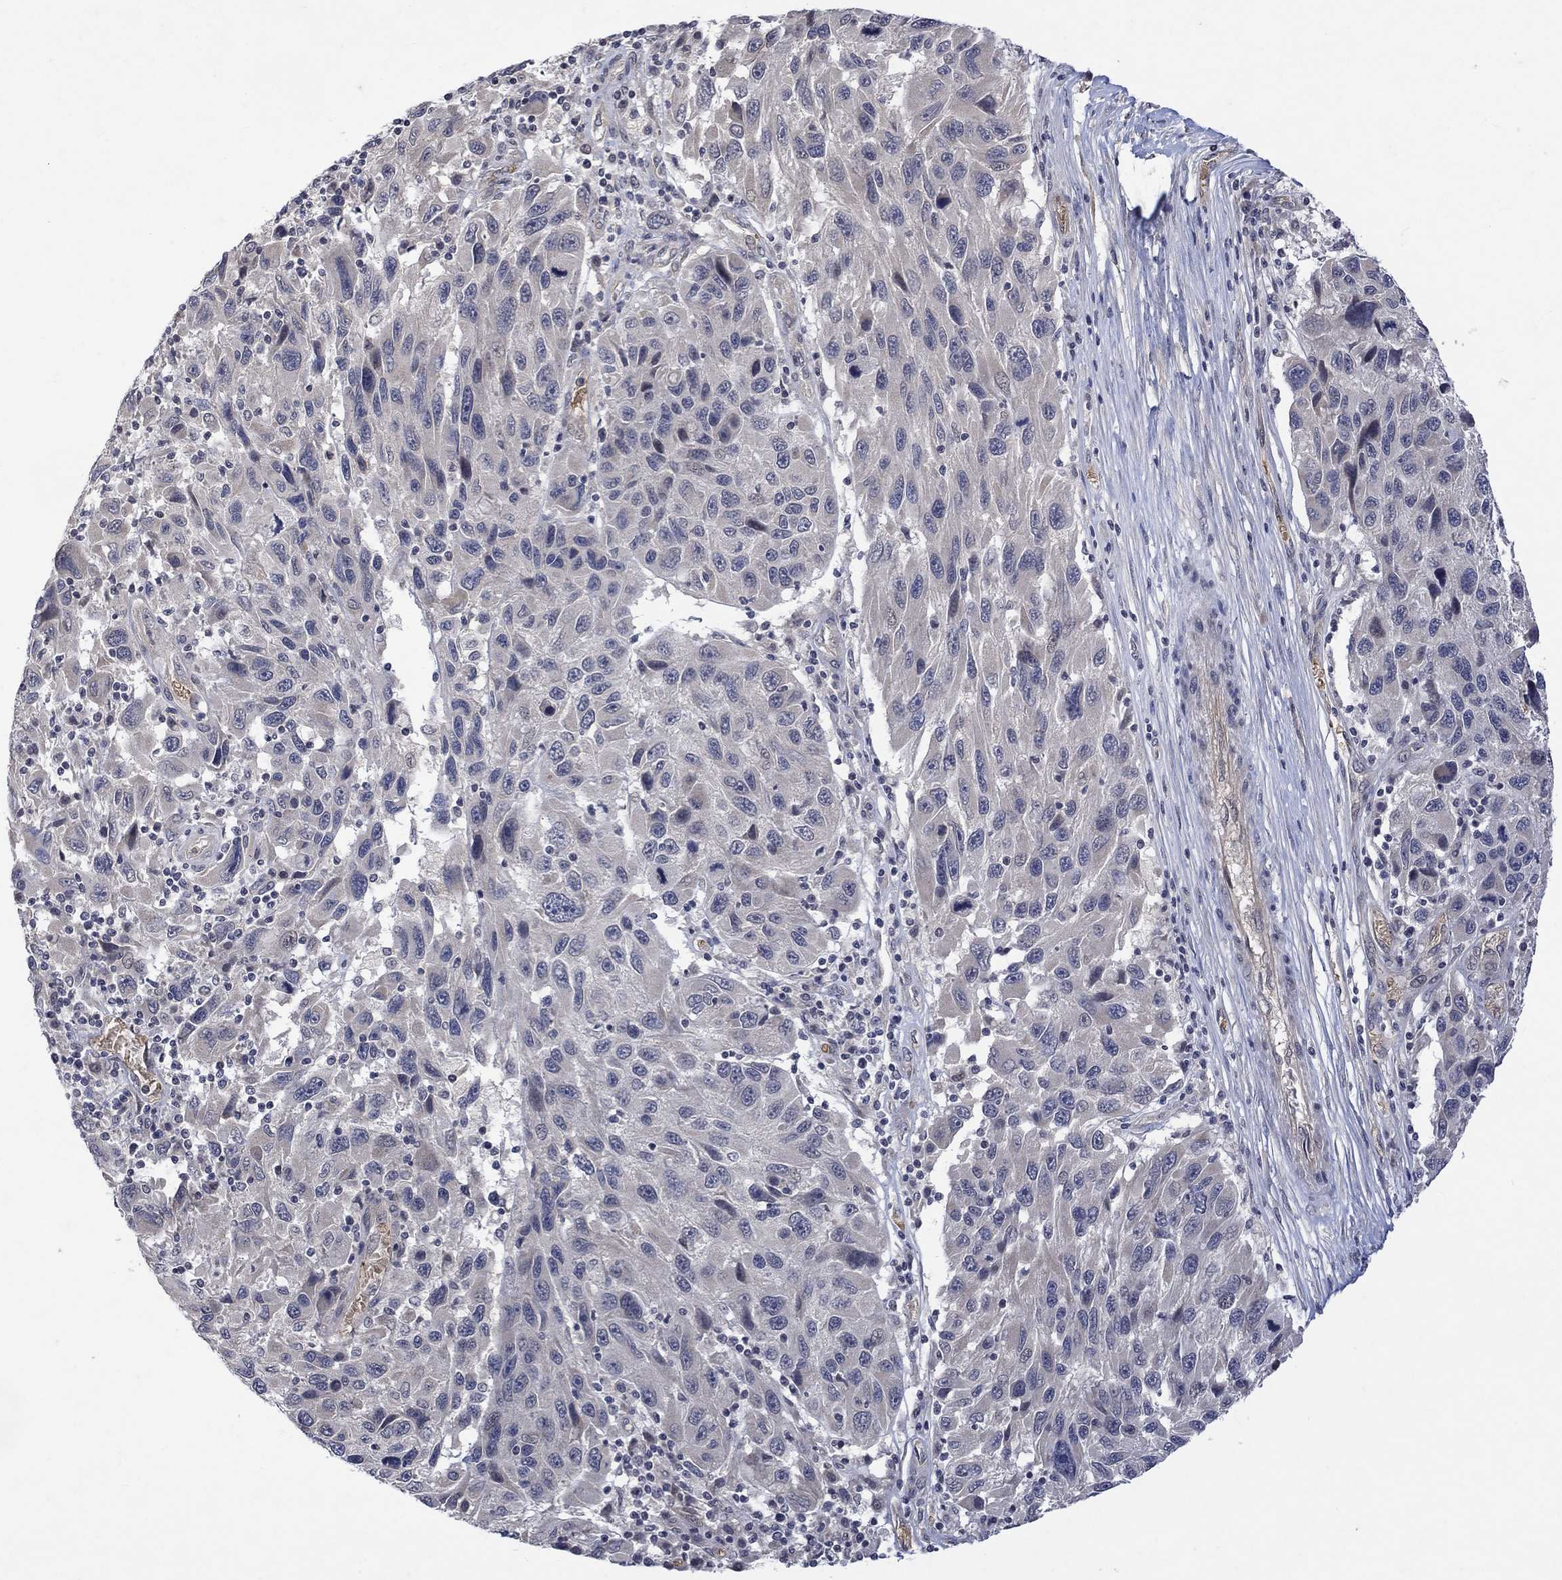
{"staining": {"intensity": "negative", "quantity": "none", "location": "none"}, "tissue": "melanoma", "cell_type": "Tumor cells", "image_type": "cancer", "snomed": [{"axis": "morphology", "description": "Malignant melanoma, NOS"}, {"axis": "topography", "description": "Skin"}], "caption": "Immunohistochemical staining of malignant melanoma exhibits no significant expression in tumor cells. The staining is performed using DAB (3,3'-diaminobenzidine) brown chromogen with nuclei counter-stained in using hematoxylin.", "gene": "GRIN2D", "patient": {"sex": "male", "age": 53}}